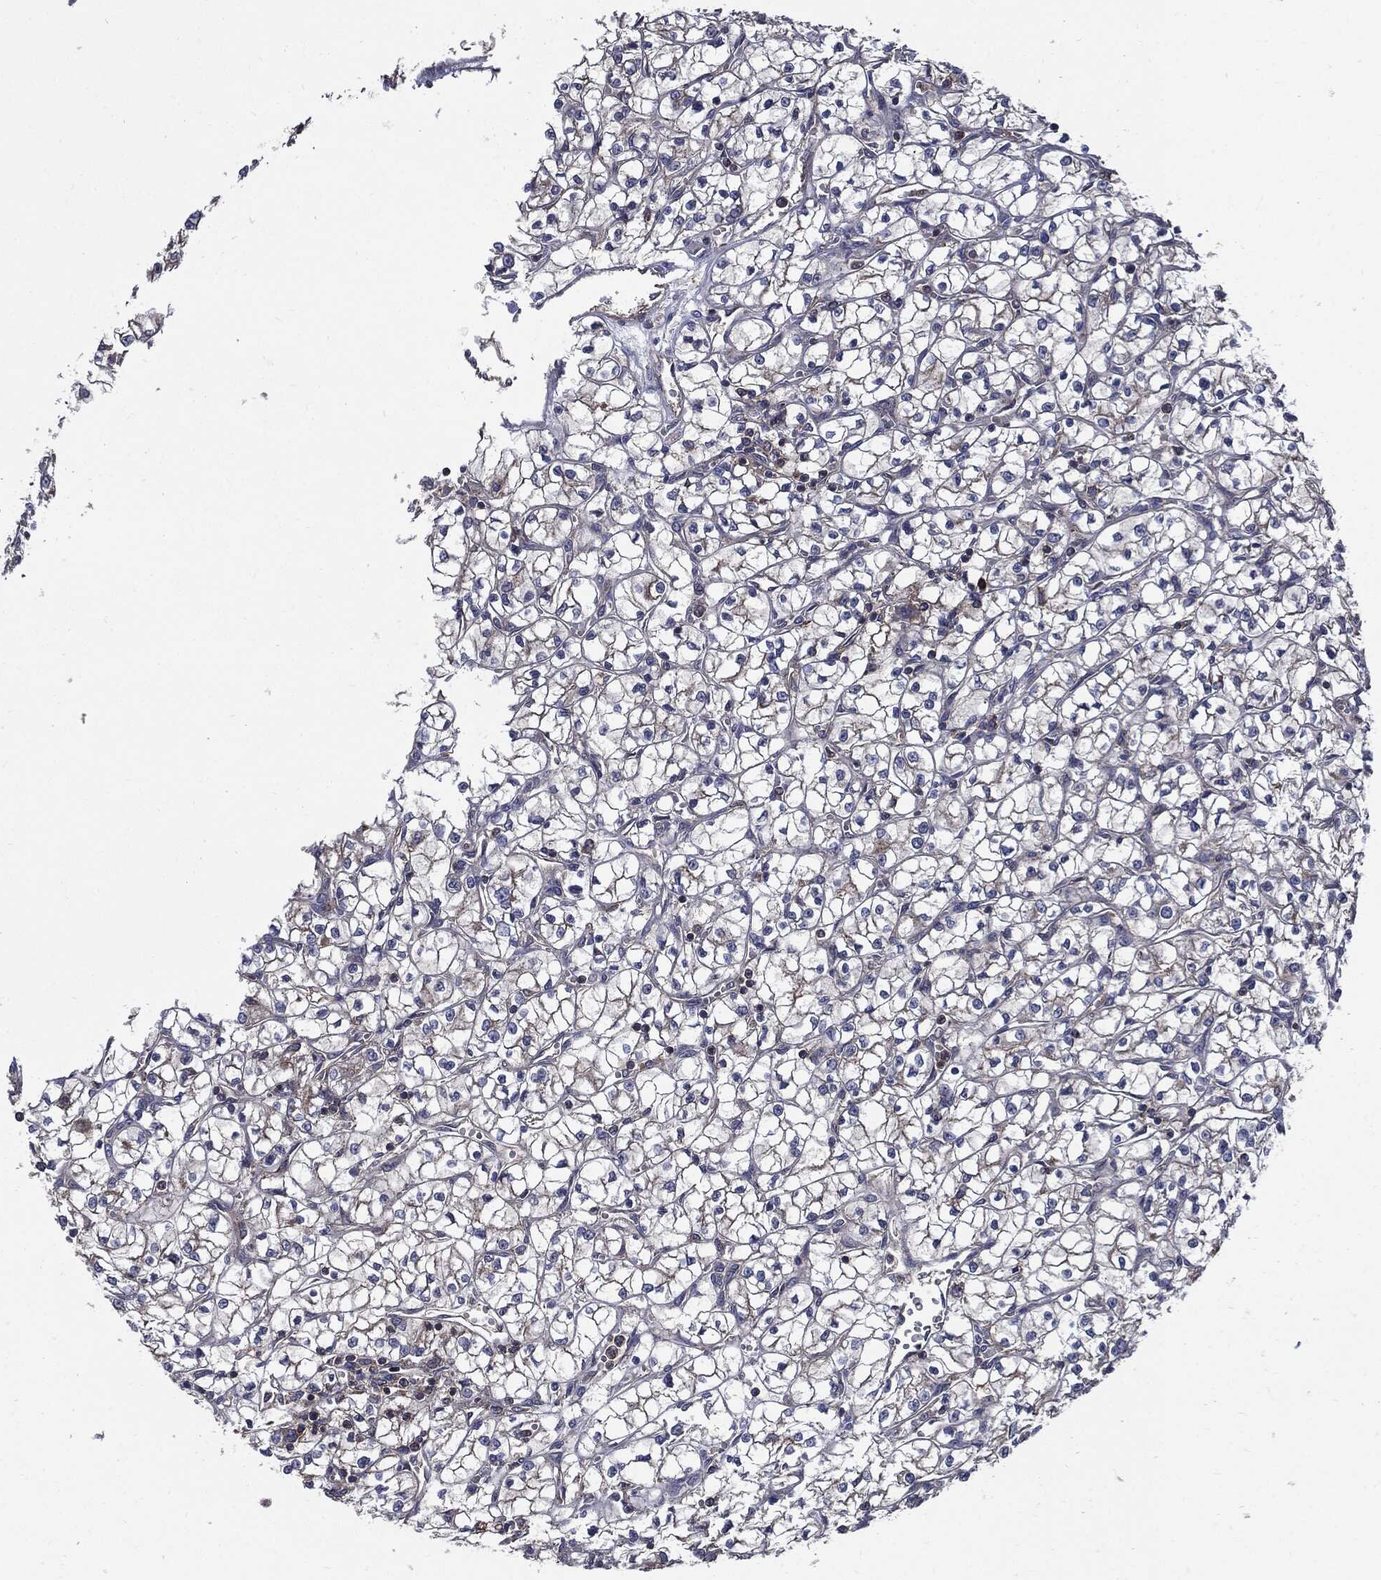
{"staining": {"intensity": "negative", "quantity": "none", "location": "none"}, "tissue": "renal cancer", "cell_type": "Tumor cells", "image_type": "cancer", "snomed": [{"axis": "morphology", "description": "Adenocarcinoma, NOS"}, {"axis": "topography", "description": "Kidney"}], "caption": "A histopathology image of renal adenocarcinoma stained for a protein displays no brown staining in tumor cells. Nuclei are stained in blue.", "gene": "PDCD6IP", "patient": {"sex": "female", "age": 64}}